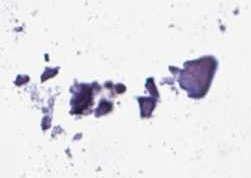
{"staining": {"intensity": "negative", "quantity": "none", "location": "none"}, "tissue": "adipose tissue", "cell_type": "Adipocytes", "image_type": "normal", "snomed": [{"axis": "morphology", "description": "Normal tissue, NOS"}, {"axis": "topography", "description": "Cartilage tissue"}, {"axis": "topography", "description": "Bronchus"}, {"axis": "topography", "description": "Peripheral nerve tissue"}], "caption": "DAB (3,3'-diaminobenzidine) immunohistochemical staining of benign adipose tissue displays no significant staining in adipocytes.", "gene": "OR52N1", "patient": {"sex": "female", "age": 59}}